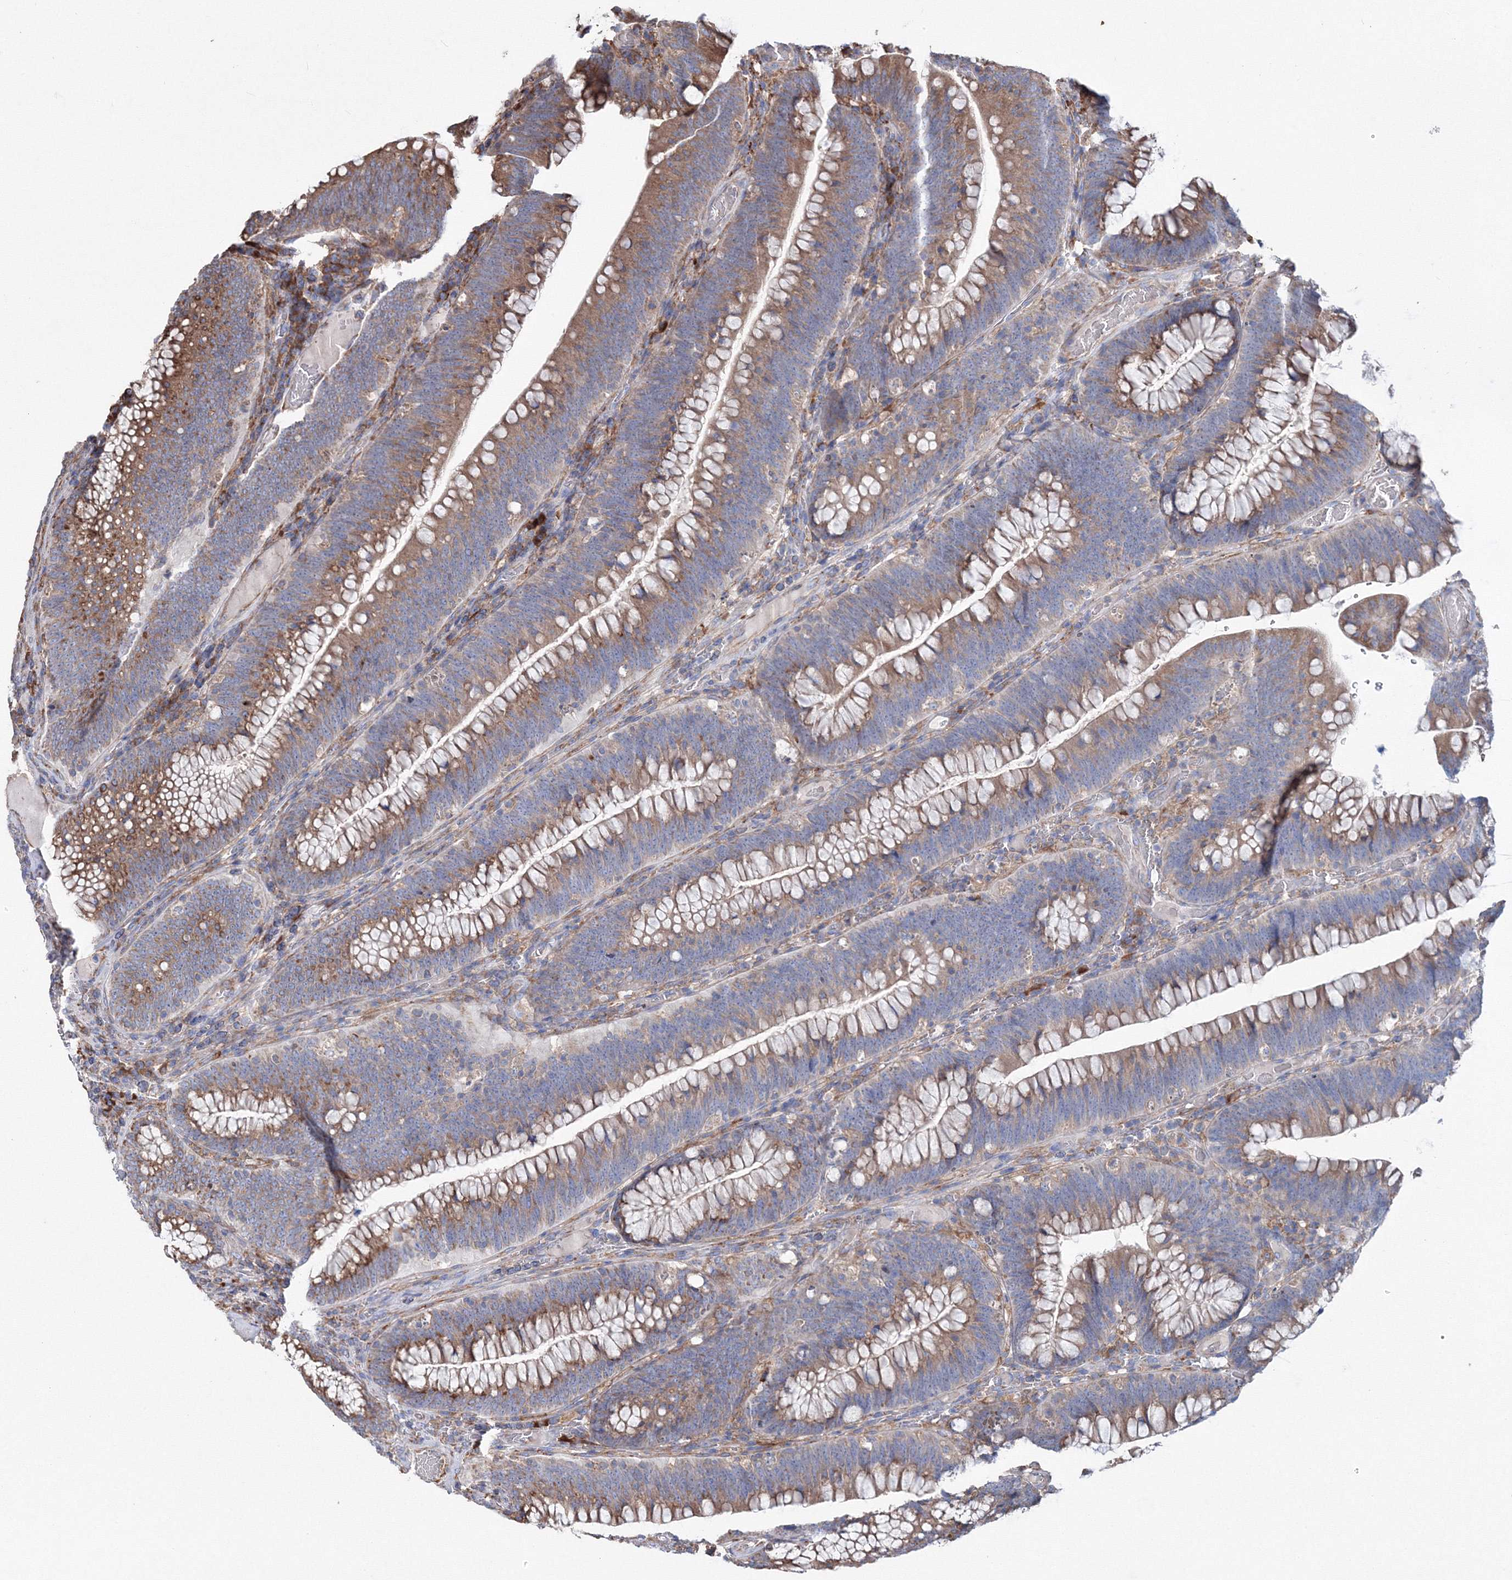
{"staining": {"intensity": "moderate", "quantity": ">75%", "location": "cytoplasmic/membranous"}, "tissue": "colorectal cancer", "cell_type": "Tumor cells", "image_type": "cancer", "snomed": [{"axis": "morphology", "description": "Normal tissue, NOS"}, {"axis": "topography", "description": "Colon"}], "caption": "This is a photomicrograph of immunohistochemistry staining of colorectal cancer, which shows moderate expression in the cytoplasmic/membranous of tumor cells.", "gene": "VPS8", "patient": {"sex": "female", "age": 82}}